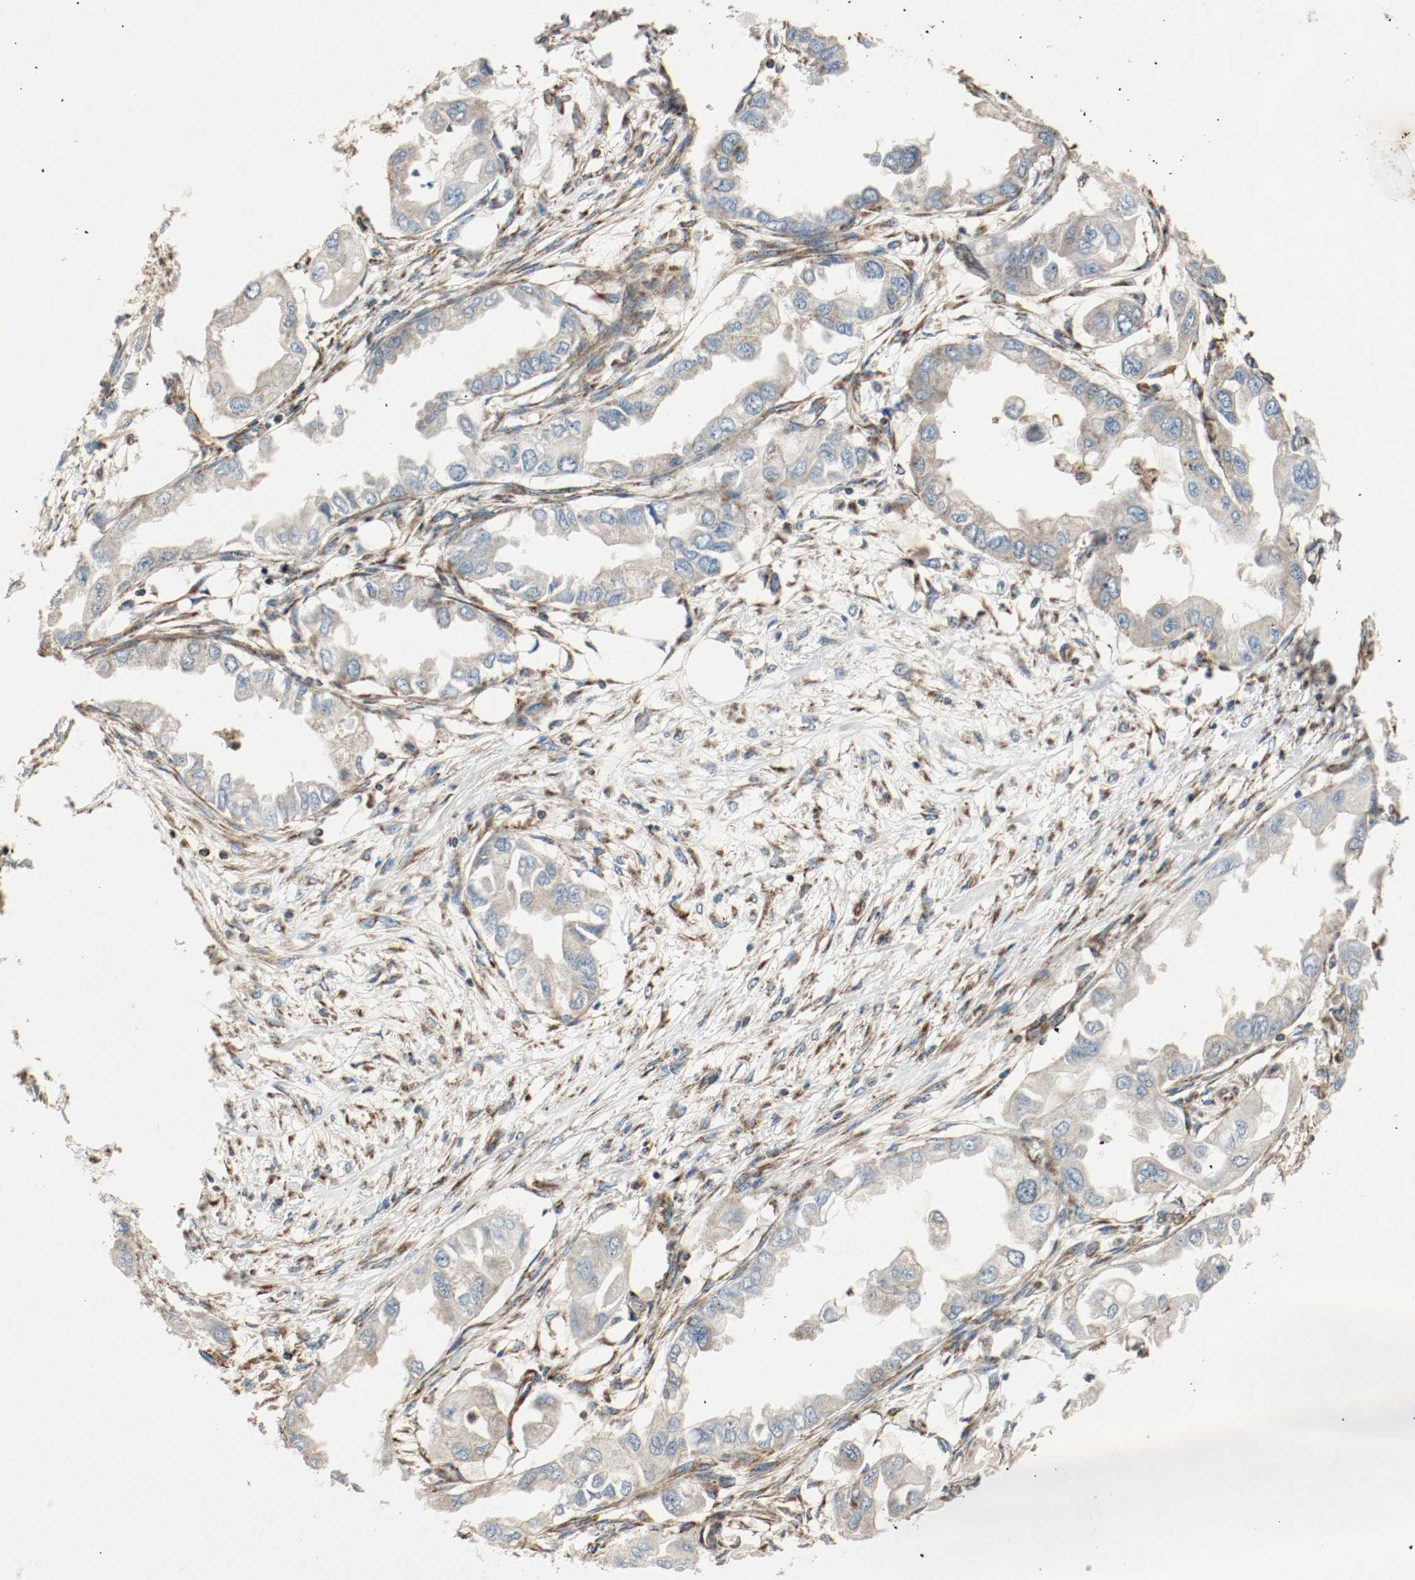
{"staining": {"intensity": "moderate", "quantity": "25%-75%", "location": "cytoplasmic/membranous"}, "tissue": "endometrial cancer", "cell_type": "Tumor cells", "image_type": "cancer", "snomed": [{"axis": "morphology", "description": "Adenocarcinoma, NOS"}, {"axis": "topography", "description": "Endometrium"}], "caption": "Protein positivity by immunohistochemistry exhibits moderate cytoplasmic/membranous expression in approximately 25%-75% of tumor cells in endometrial cancer (adenocarcinoma). The staining was performed using DAB to visualize the protein expression in brown, while the nuclei were stained in blue with hematoxylin (Magnification: 20x).", "gene": "PLCG1", "patient": {"sex": "female", "age": 67}}